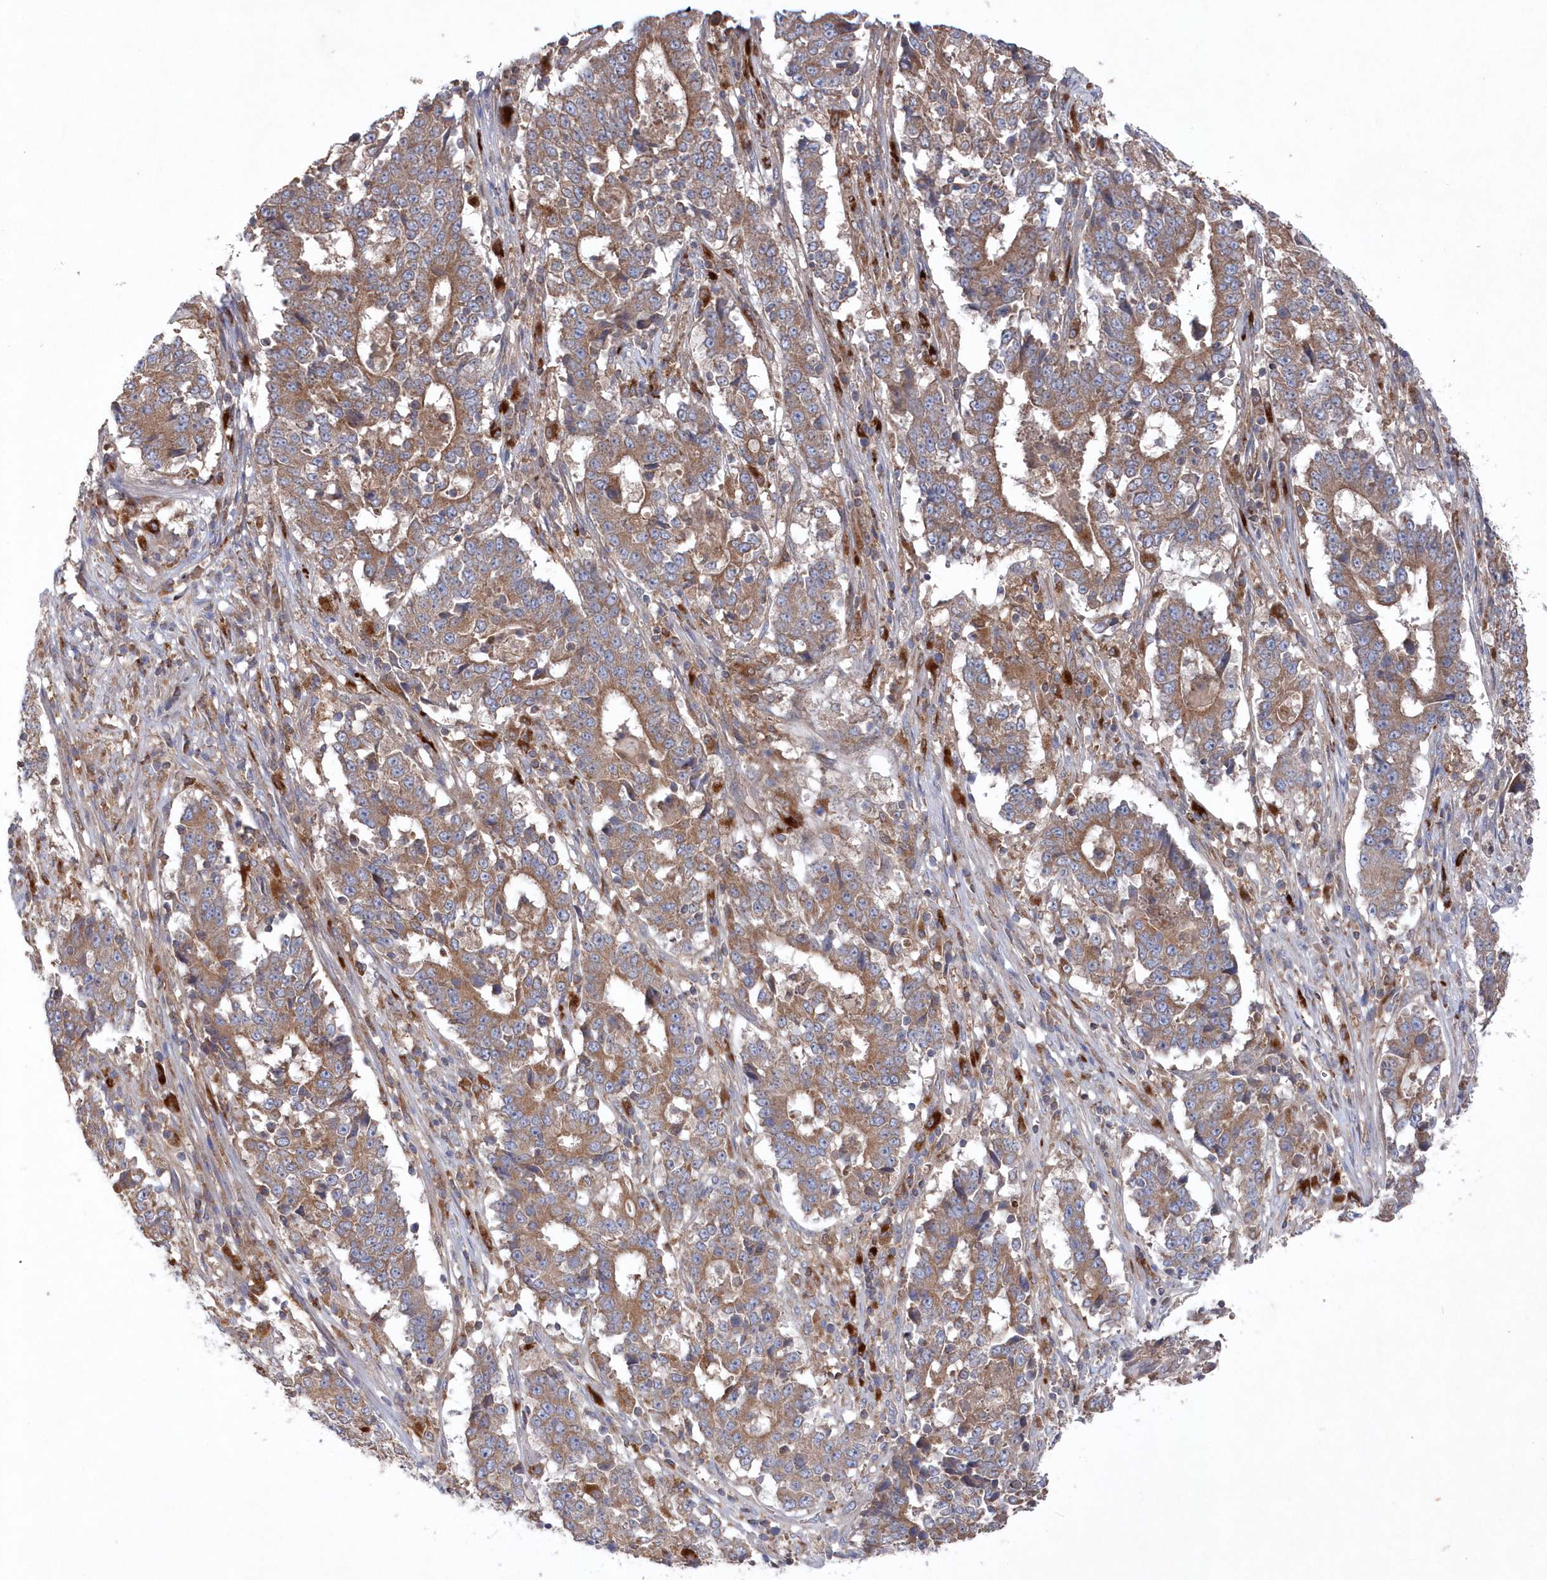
{"staining": {"intensity": "moderate", "quantity": ">75%", "location": "cytoplasmic/membranous"}, "tissue": "stomach cancer", "cell_type": "Tumor cells", "image_type": "cancer", "snomed": [{"axis": "morphology", "description": "Adenocarcinoma, NOS"}, {"axis": "topography", "description": "Stomach"}], "caption": "Moderate cytoplasmic/membranous positivity for a protein is identified in approximately >75% of tumor cells of stomach adenocarcinoma using immunohistochemistry (IHC).", "gene": "ASNSD1", "patient": {"sex": "male", "age": 59}}